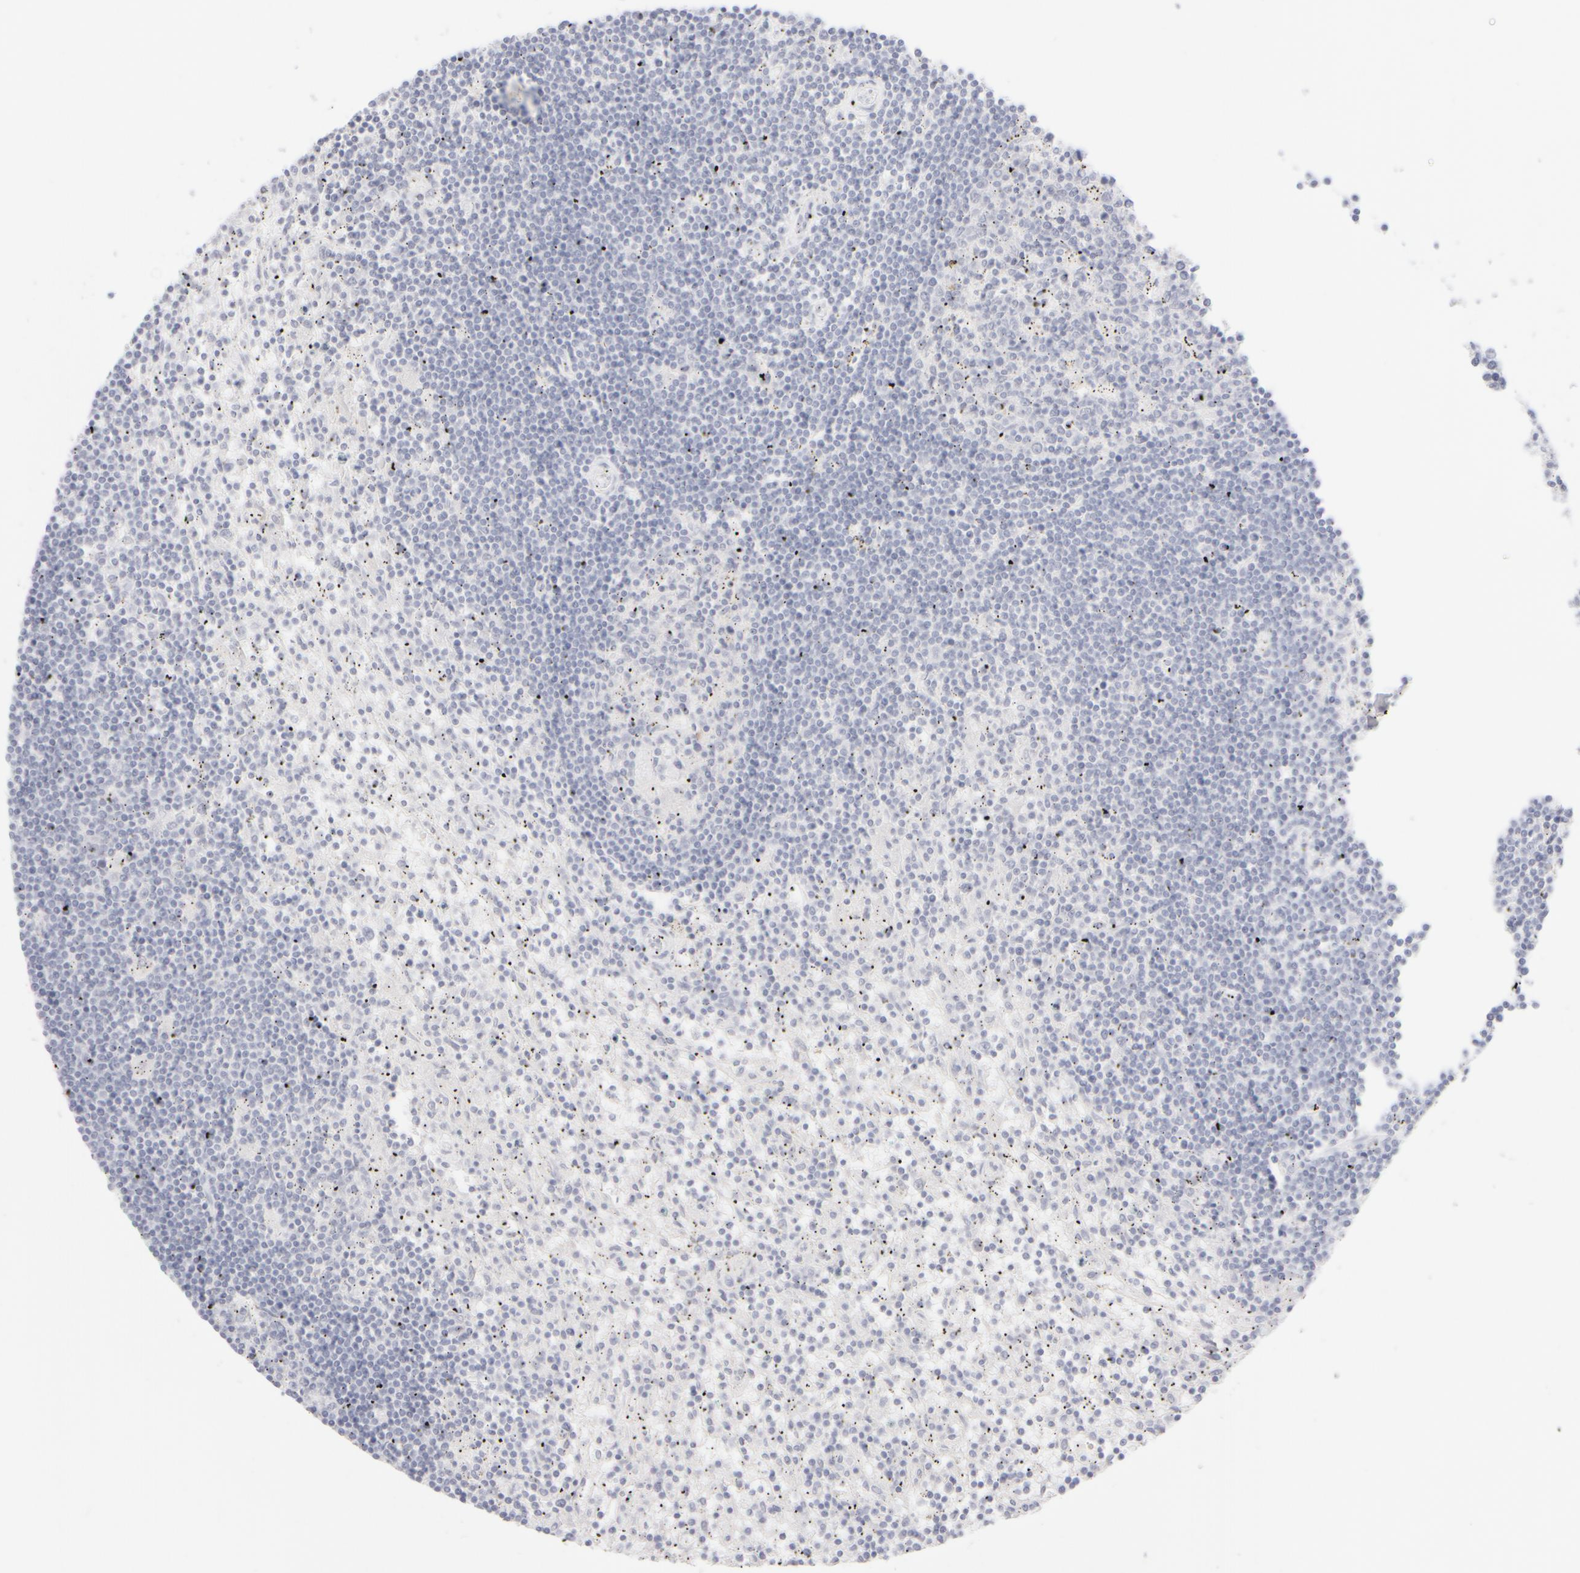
{"staining": {"intensity": "negative", "quantity": "none", "location": "none"}, "tissue": "lymphoma", "cell_type": "Tumor cells", "image_type": "cancer", "snomed": [{"axis": "morphology", "description": "Malignant lymphoma, non-Hodgkin's type, Low grade"}, {"axis": "topography", "description": "Spleen"}], "caption": "IHC of lymphoma reveals no positivity in tumor cells.", "gene": "KRT15", "patient": {"sex": "male", "age": 76}}